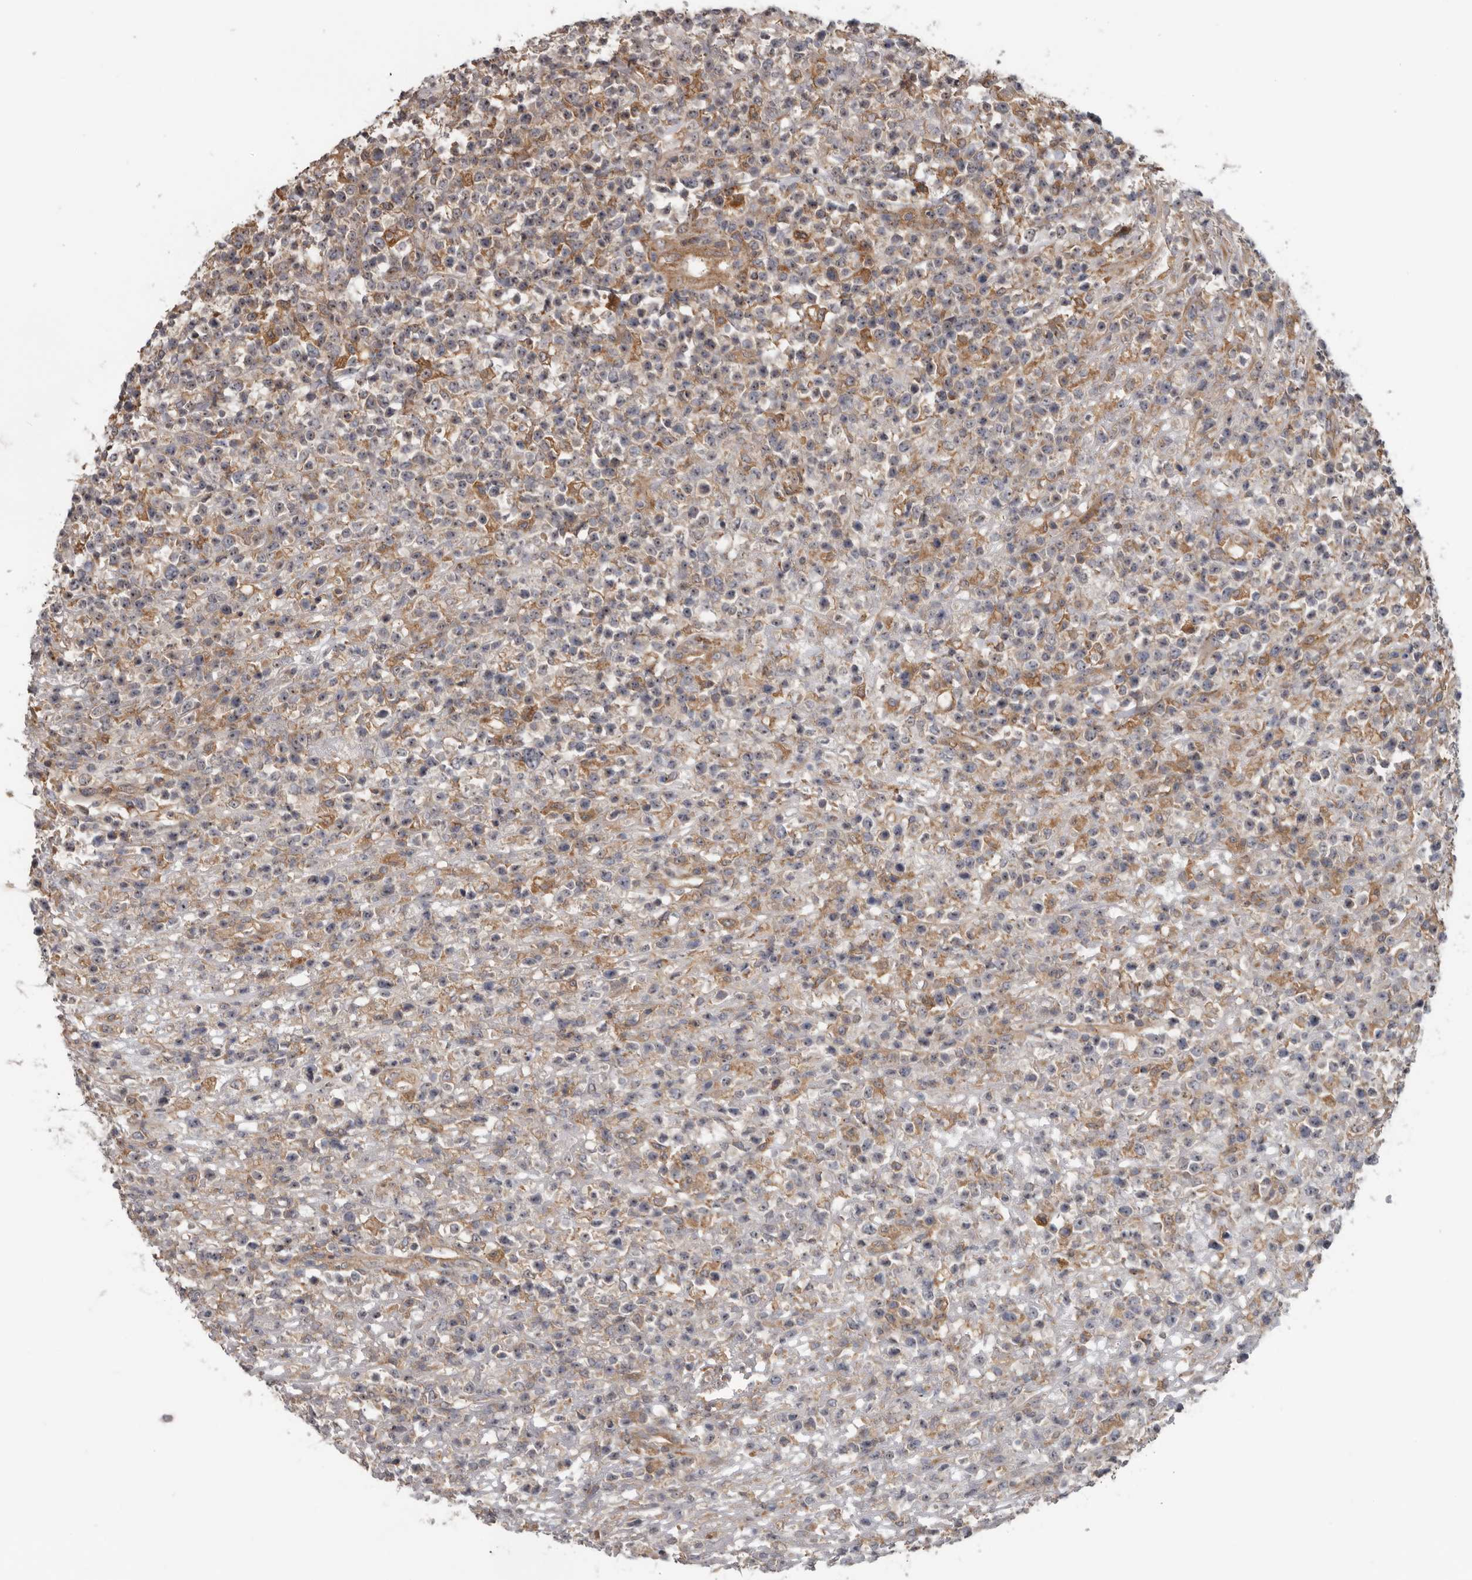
{"staining": {"intensity": "negative", "quantity": "none", "location": "none"}, "tissue": "lymphoma", "cell_type": "Tumor cells", "image_type": "cancer", "snomed": [{"axis": "morphology", "description": "Malignant lymphoma, non-Hodgkin's type, High grade"}, {"axis": "topography", "description": "Colon"}], "caption": "This is a photomicrograph of immunohistochemistry staining of lymphoma, which shows no expression in tumor cells.", "gene": "HINT3", "patient": {"sex": "female", "age": 53}}